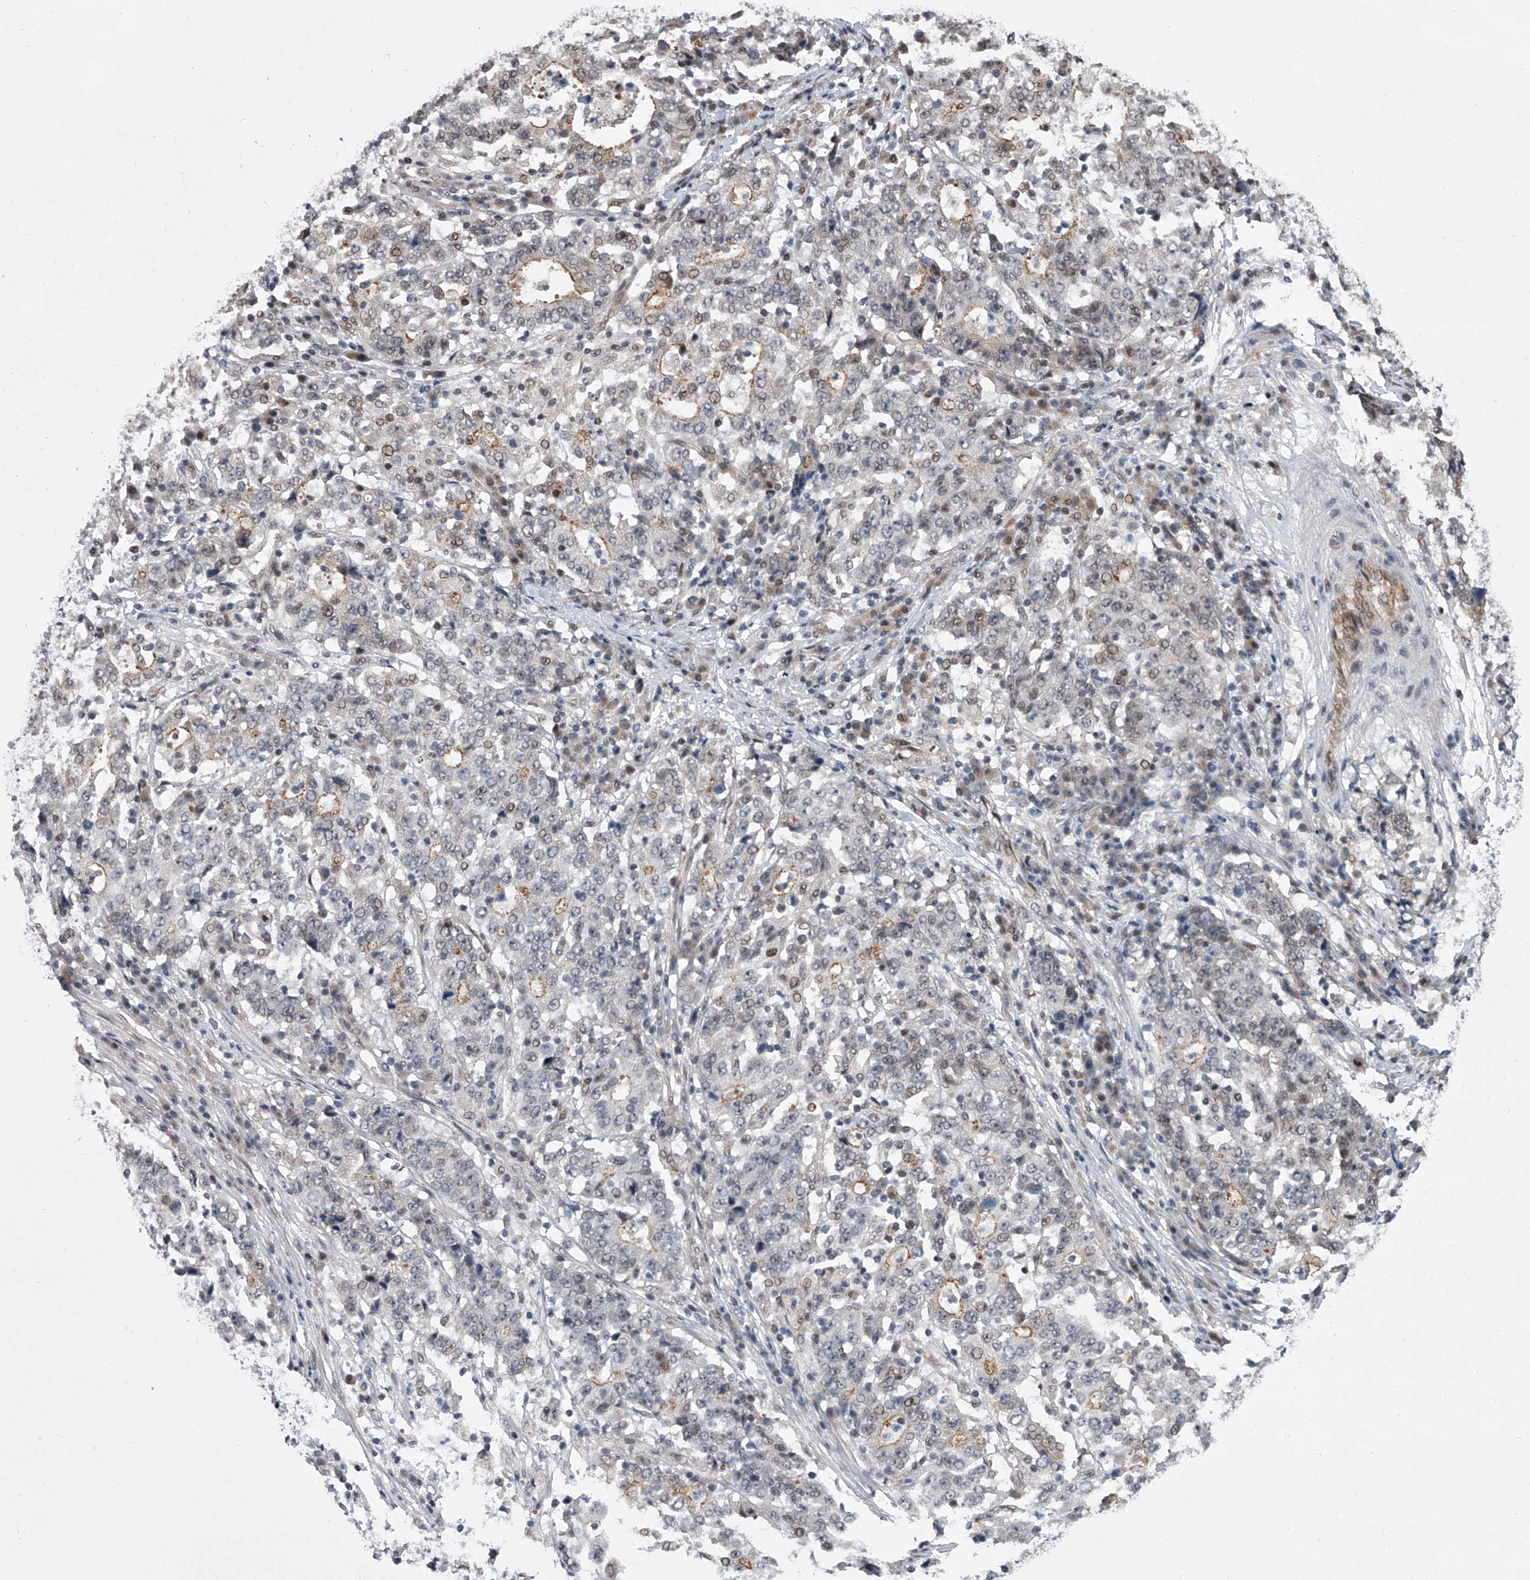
{"staining": {"intensity": "weak", "quantity": "<25%", "location": "cytoplasmic/membranous"}, "tissue": "stomach cancer", "cell_type": "Tumor cells", "image_type": "cancer", "snomed": [{"axis": "morphology", "description": "Adenocarcinoma, NOS"}, {"axis": "topography", "description": "Stomach"}], "caption": "Protein analysis of stomach adenocarcinoma exhibits no significant staining in tumor cells.", "gene": "ZNF426", "patient": {"sex": "male", "age": 59}}